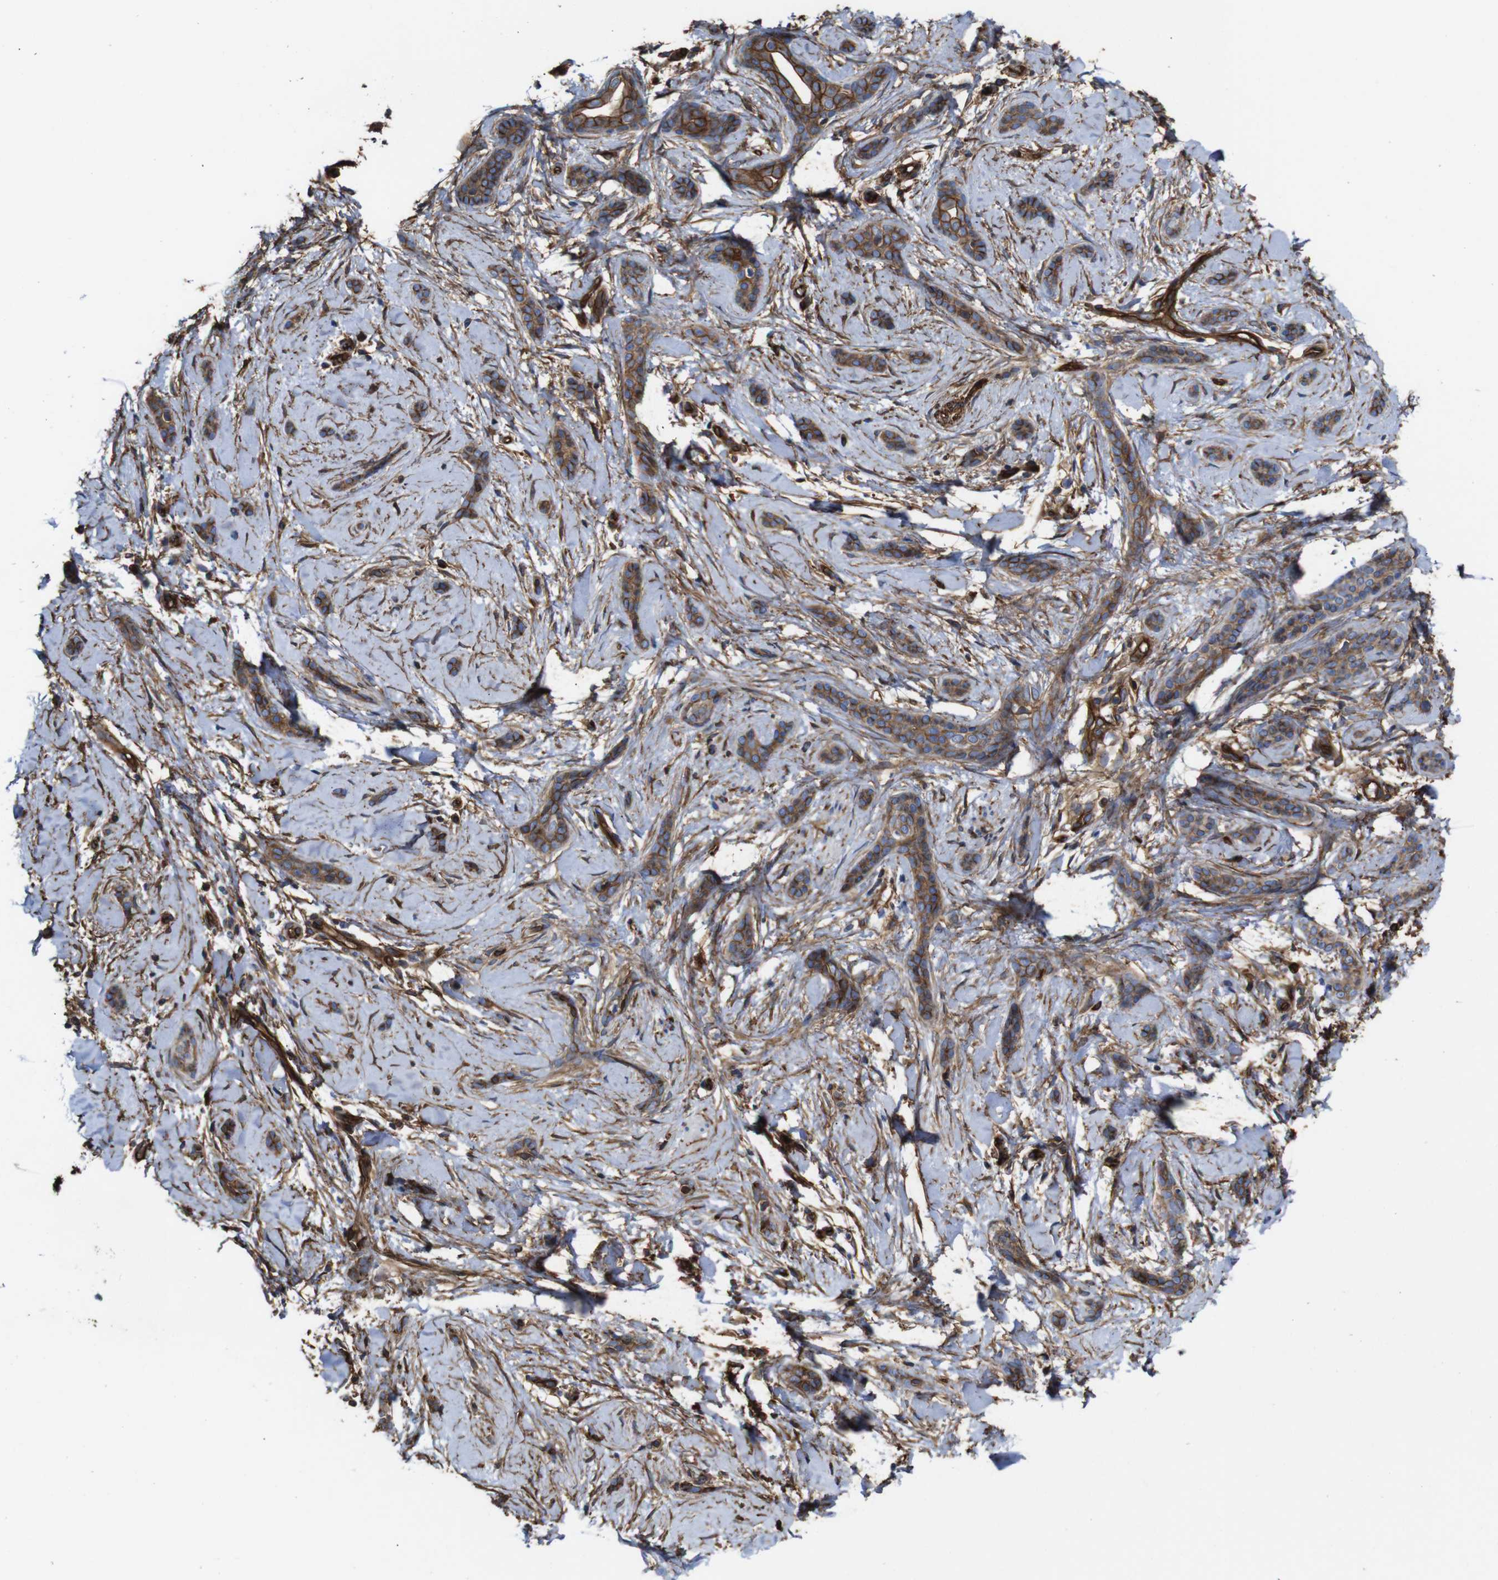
{"staining": {"intensity": "moderate", "quantity": ">75%", "location": "cytoplasmic/membranous"}, "tissue": "skin cancer", "cell_type": "Tumor cells", "image_type": "cancer", "snomed": [{"axis": "morphology", "description": "Basal cell carcinoma"}, {"axis": "morphology", "description": "Adnexal tumor, benign"}, {"axis": "topography", "description": "Skin"}], "caption": "Skin cancer (basal cell carcinoma) stained with immunohistochemistry reveals moderate cytoplasmic/membranous positivity in about >75% of tumor cells.", "gene": "SPTBN1", "patient": {"sex": "female", "age": 42}}